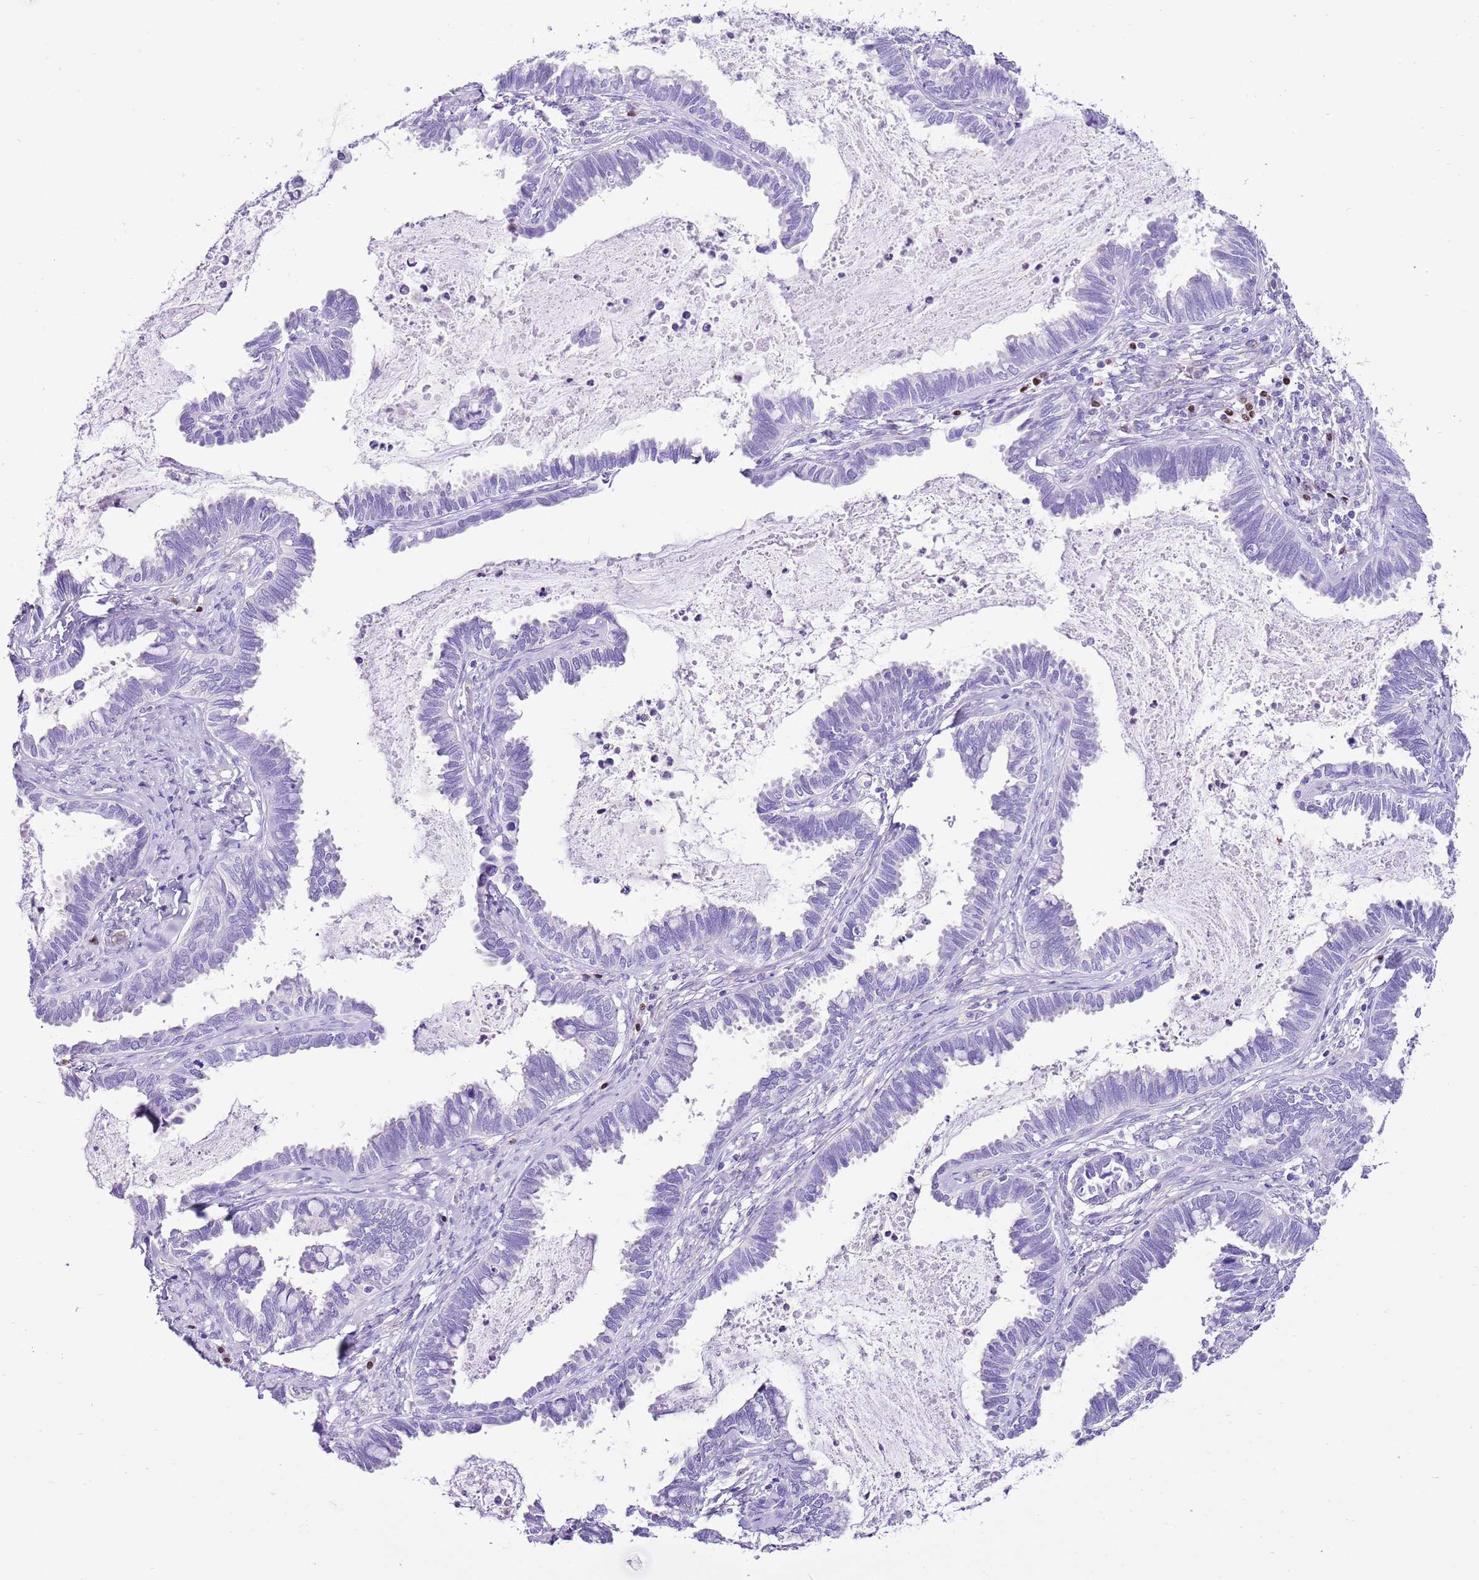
{"staining": {"intensity": "negative", "quantity": "none", "location": "none"}, "tissue": "cervical cancer", "cell_type": "Tumor cells", "image_type": "cancer", "snomed": [{"axis": "morphology", "description": "Adenocarcinoma, NOS"}, {"axis": "topography", "description": "Cervix"}], "caption": "Protein analysis of cervical cancer (adenocarcinoma) demonstrates no significant expression in tumor cells.", "gene": "BHLHA15", "patient": {"sex": "female", "age": 37}}